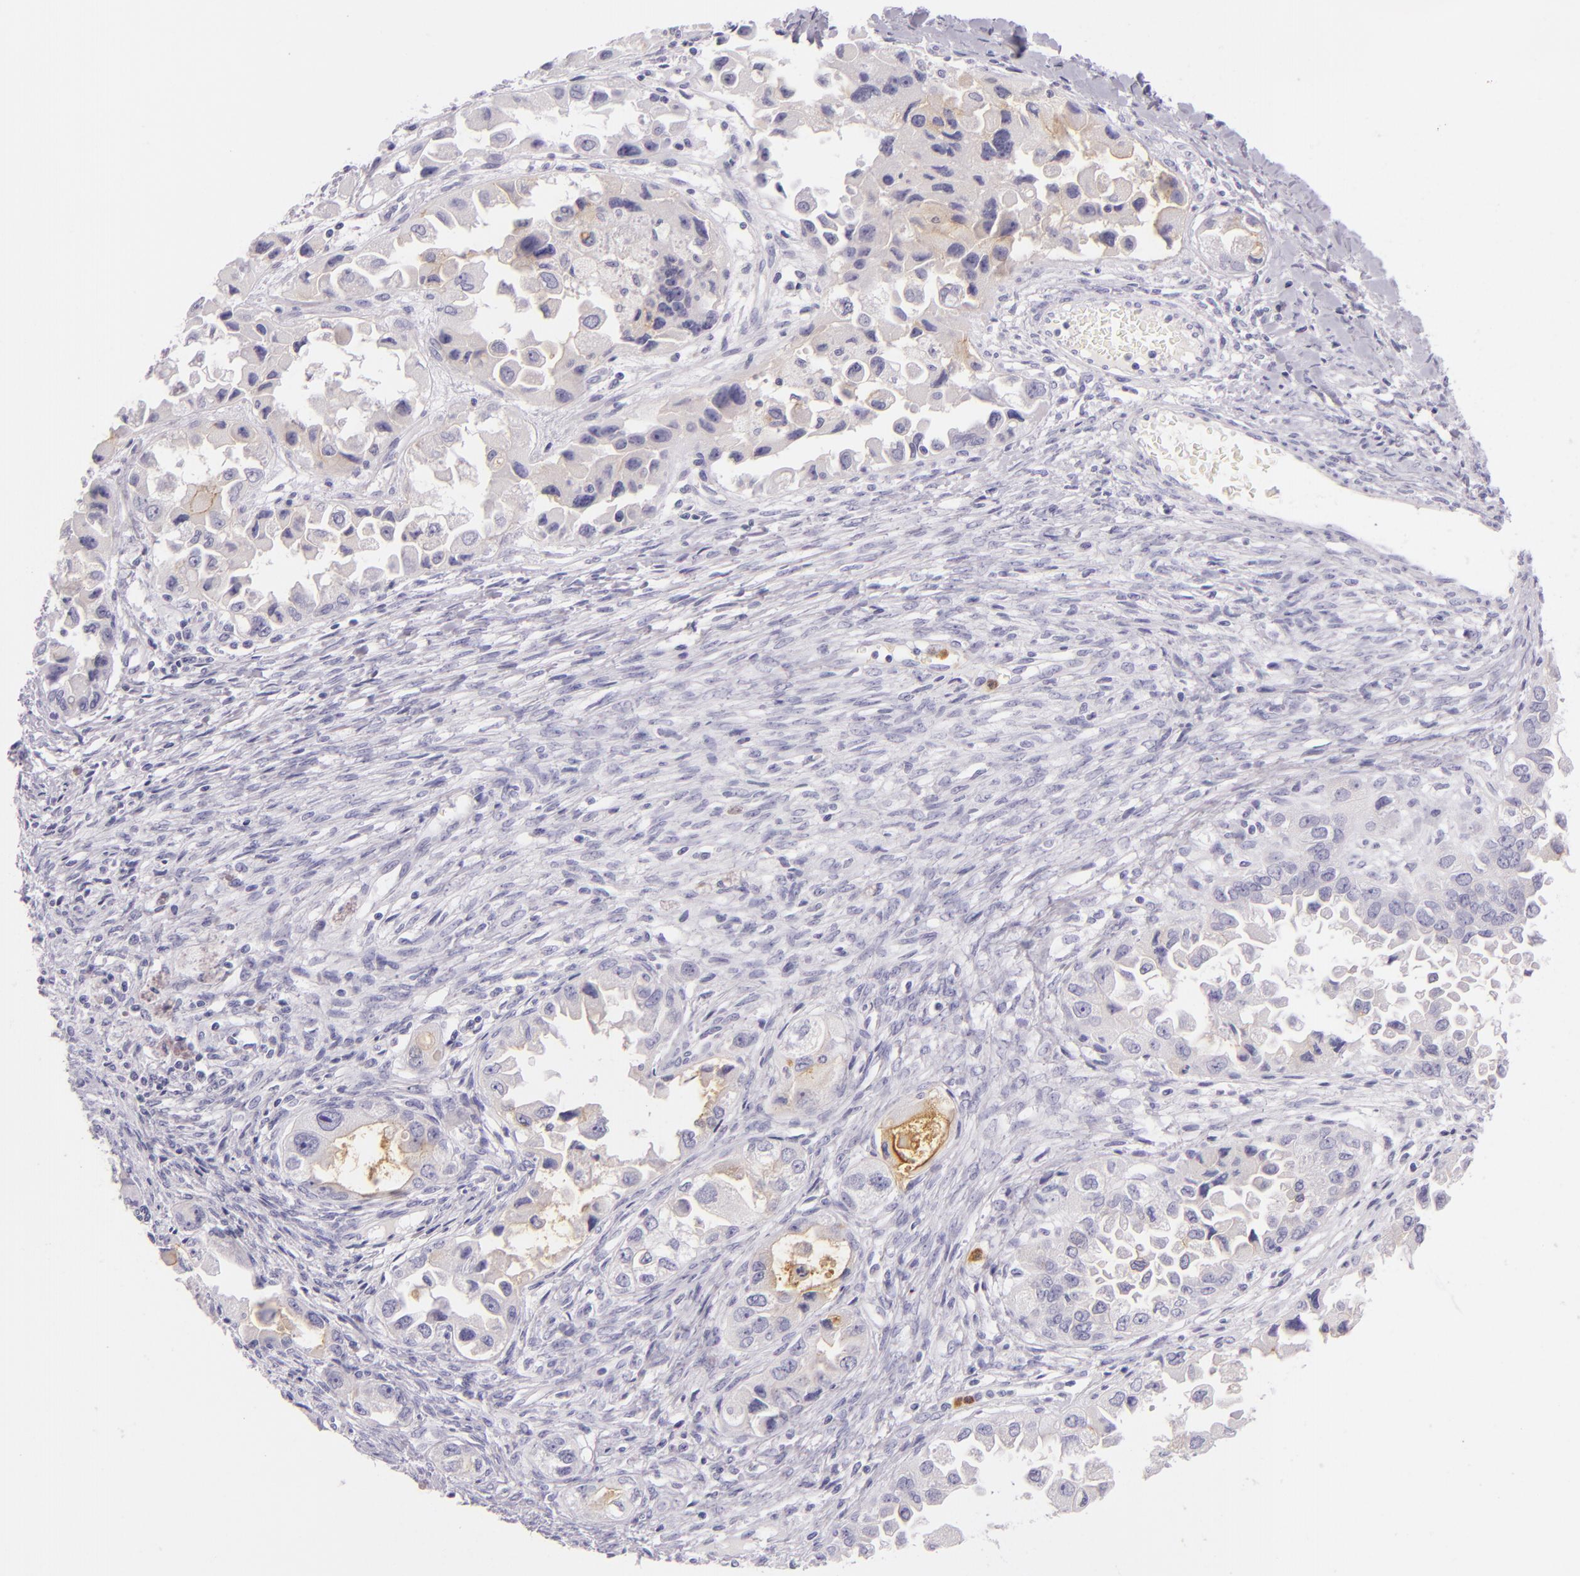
{"staining": {"intensity": "weak", "quantity": "<25%", "location": "cytoplasmic/membranous"}, "tissue": "ovarian cancer", "cell_type": "Tumor cells", "image_type": "cancer", "snomed": [{"axis": "morphology", "description": "Cystadenocarcinoma, serous, NOS"}, {"axis": "topography", "description": "Ovary"}], "caption": "Serous cystadenocarcinoma (ovarian) was stained to show a protein in brown. There is no significant expression in tumor cells. (IHC, brightfield microscopy, high magnification).", "gene": "CEACAM1", "patient": {"sex": "female", "age": 84}}